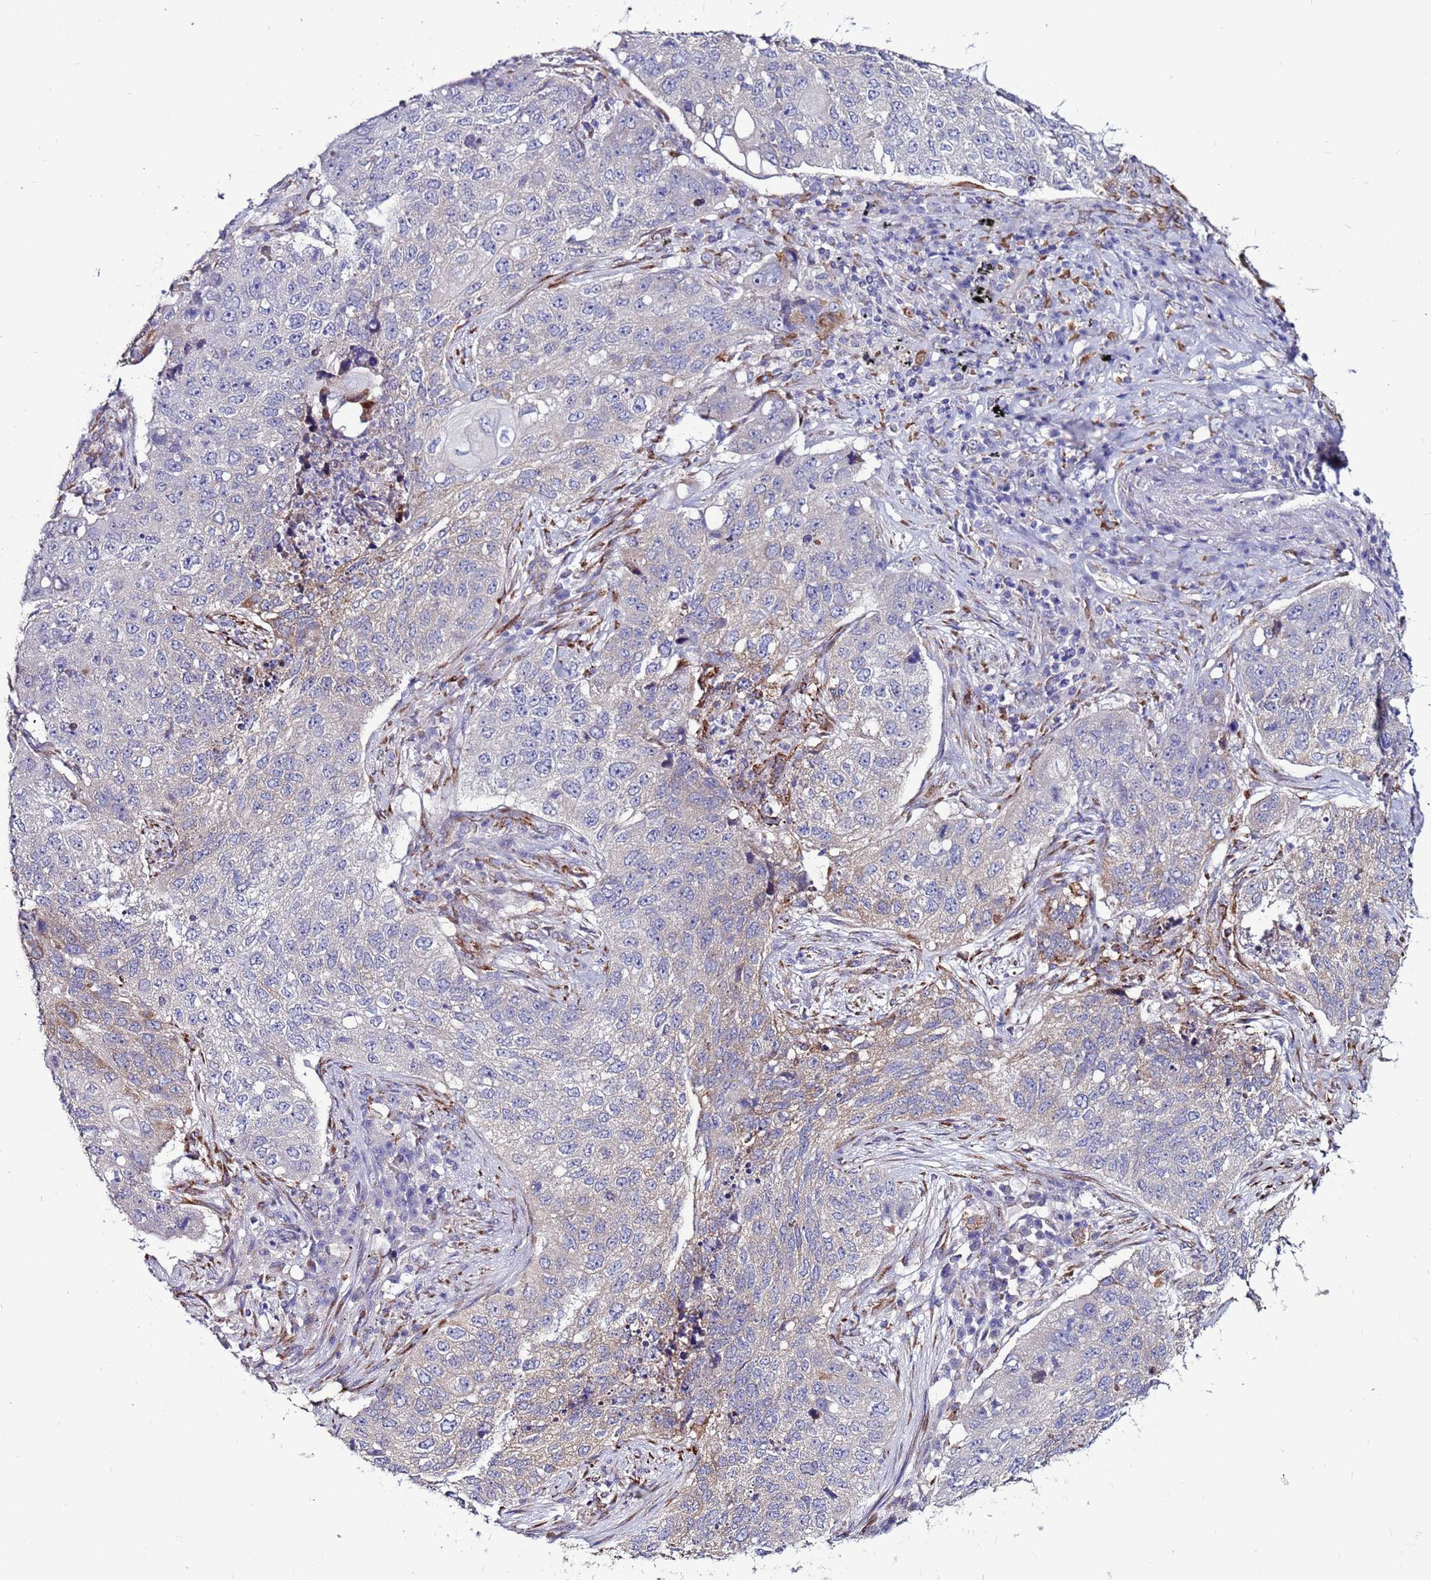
{"staining": {"intensity": "moderate", "quantity": "<25%", "location": "cytoplasmic/membranous"}, "tissue": "lung cancer", "cell_type": "Tumor cells", "image_type": "cancer", "snomed": [{"axis": "morphology", "description": "Squamous cell carcinoma, NOS"}, {"axis": "topography", "description": "Lung"}], "caption": "Immunohistochemical staining of lung cancer shows low levels of moderate cytoplasmic/membranous protein positivity in approximately <25% of tumor cells. (Brightfield microscopy of DAB IHC at high magnification).", "gene": "SLC44A3", "patient": {"sex": "female", "age": 63}}